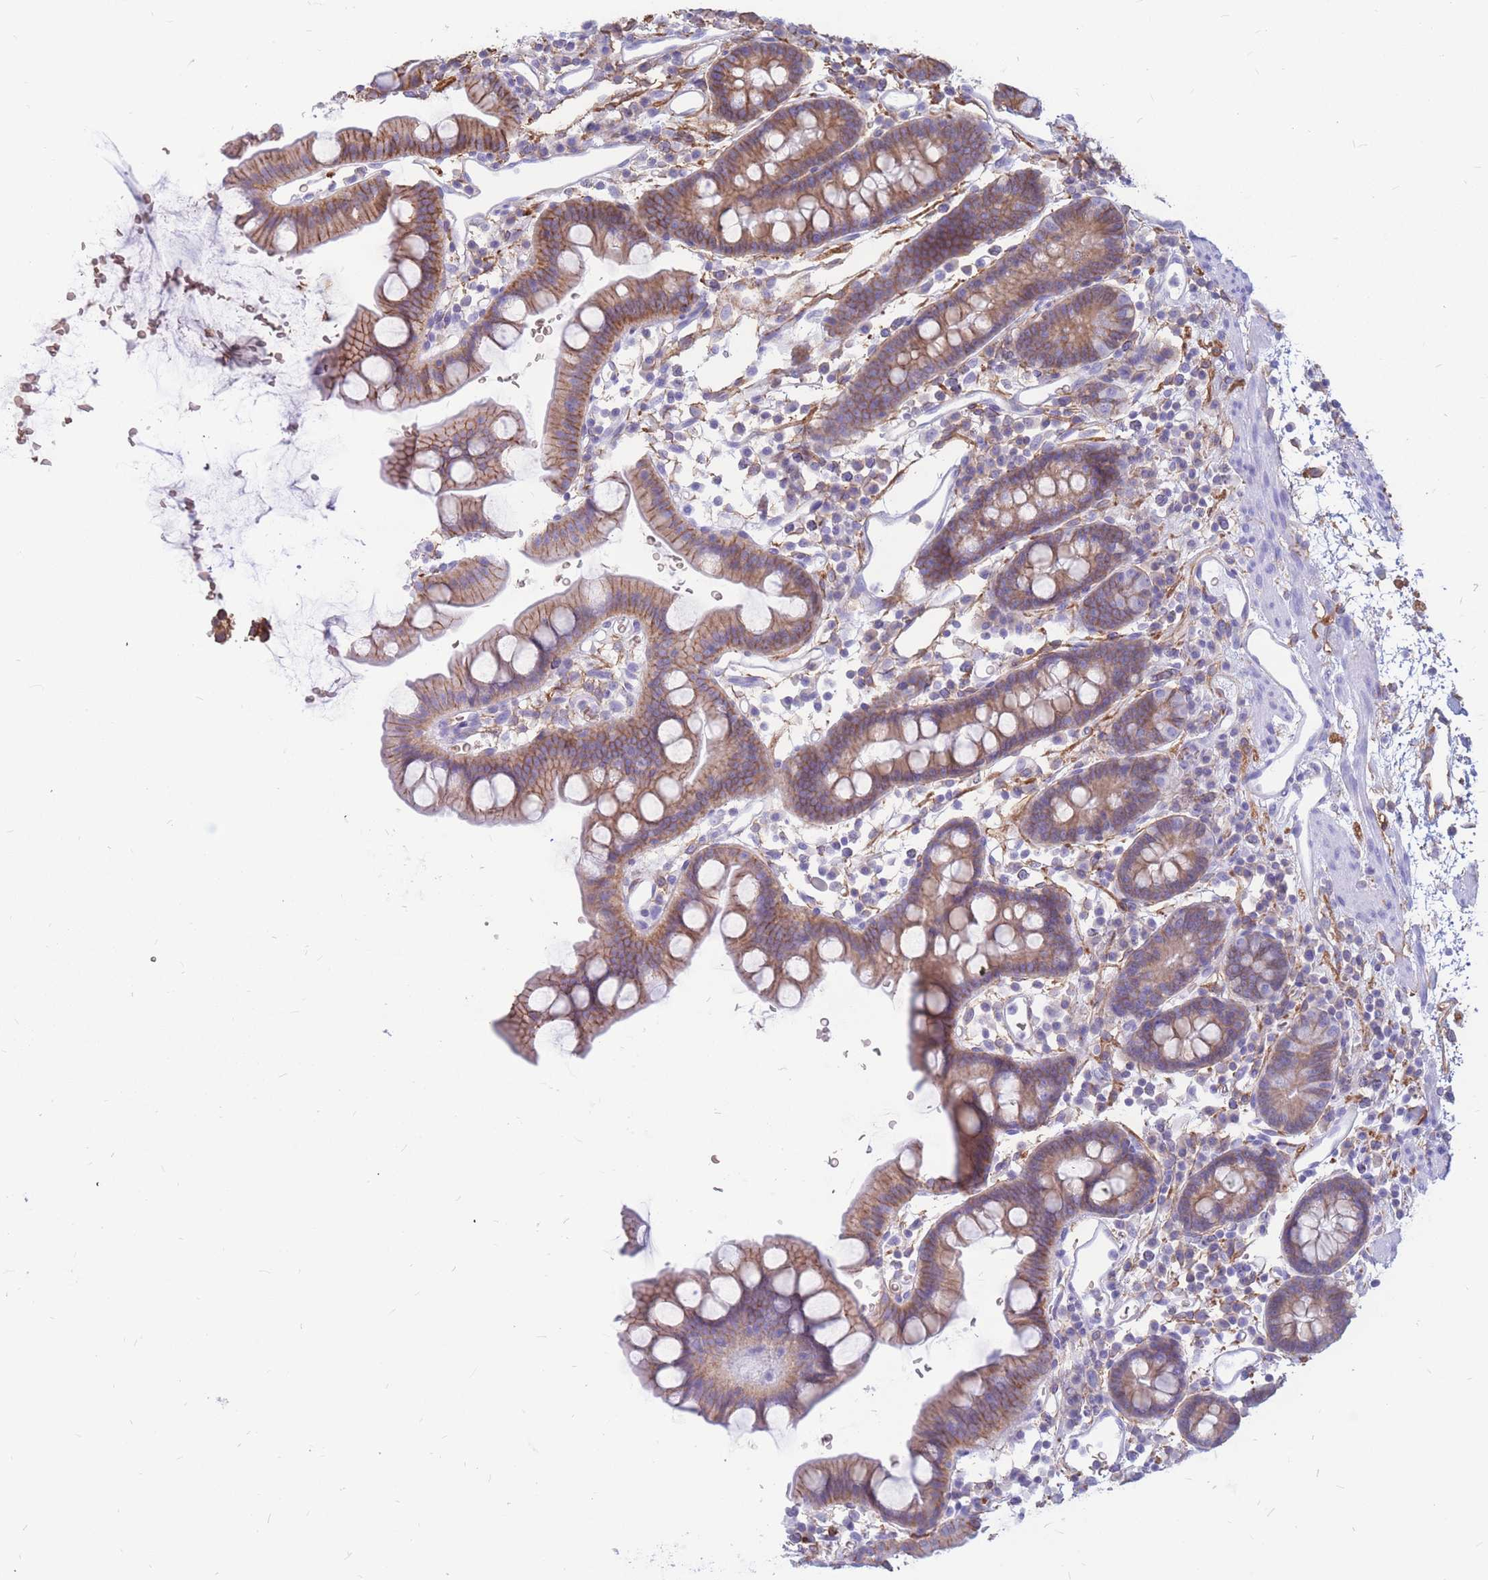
{"staining": {"intensity": "moderate", "quantity": ">75%", "location": "cytoplasmic/membranous"}, "tissue": "small intestine", "cell_type": "Glandular cells", "image_type": "normal", "snomed": [{"axis": "morphology", "description": "Normal tissue, NOS"}, {"axis": "topography", "description": "Stomach, upper"}, {"axis": "topography", "description": "Stomach, lower"}, {"axis": "topography", "description": "Small intestine"}], "caption": "DAB (3,3'-diaminobenzidine) immunohistochemical staining of unremarkable human small intestine shows moderate cytoplasmic/membranous protein expression in about >75% of glandular cells.", "gene": "ADD2", "patient": {"sex": "male", "age": 68}}